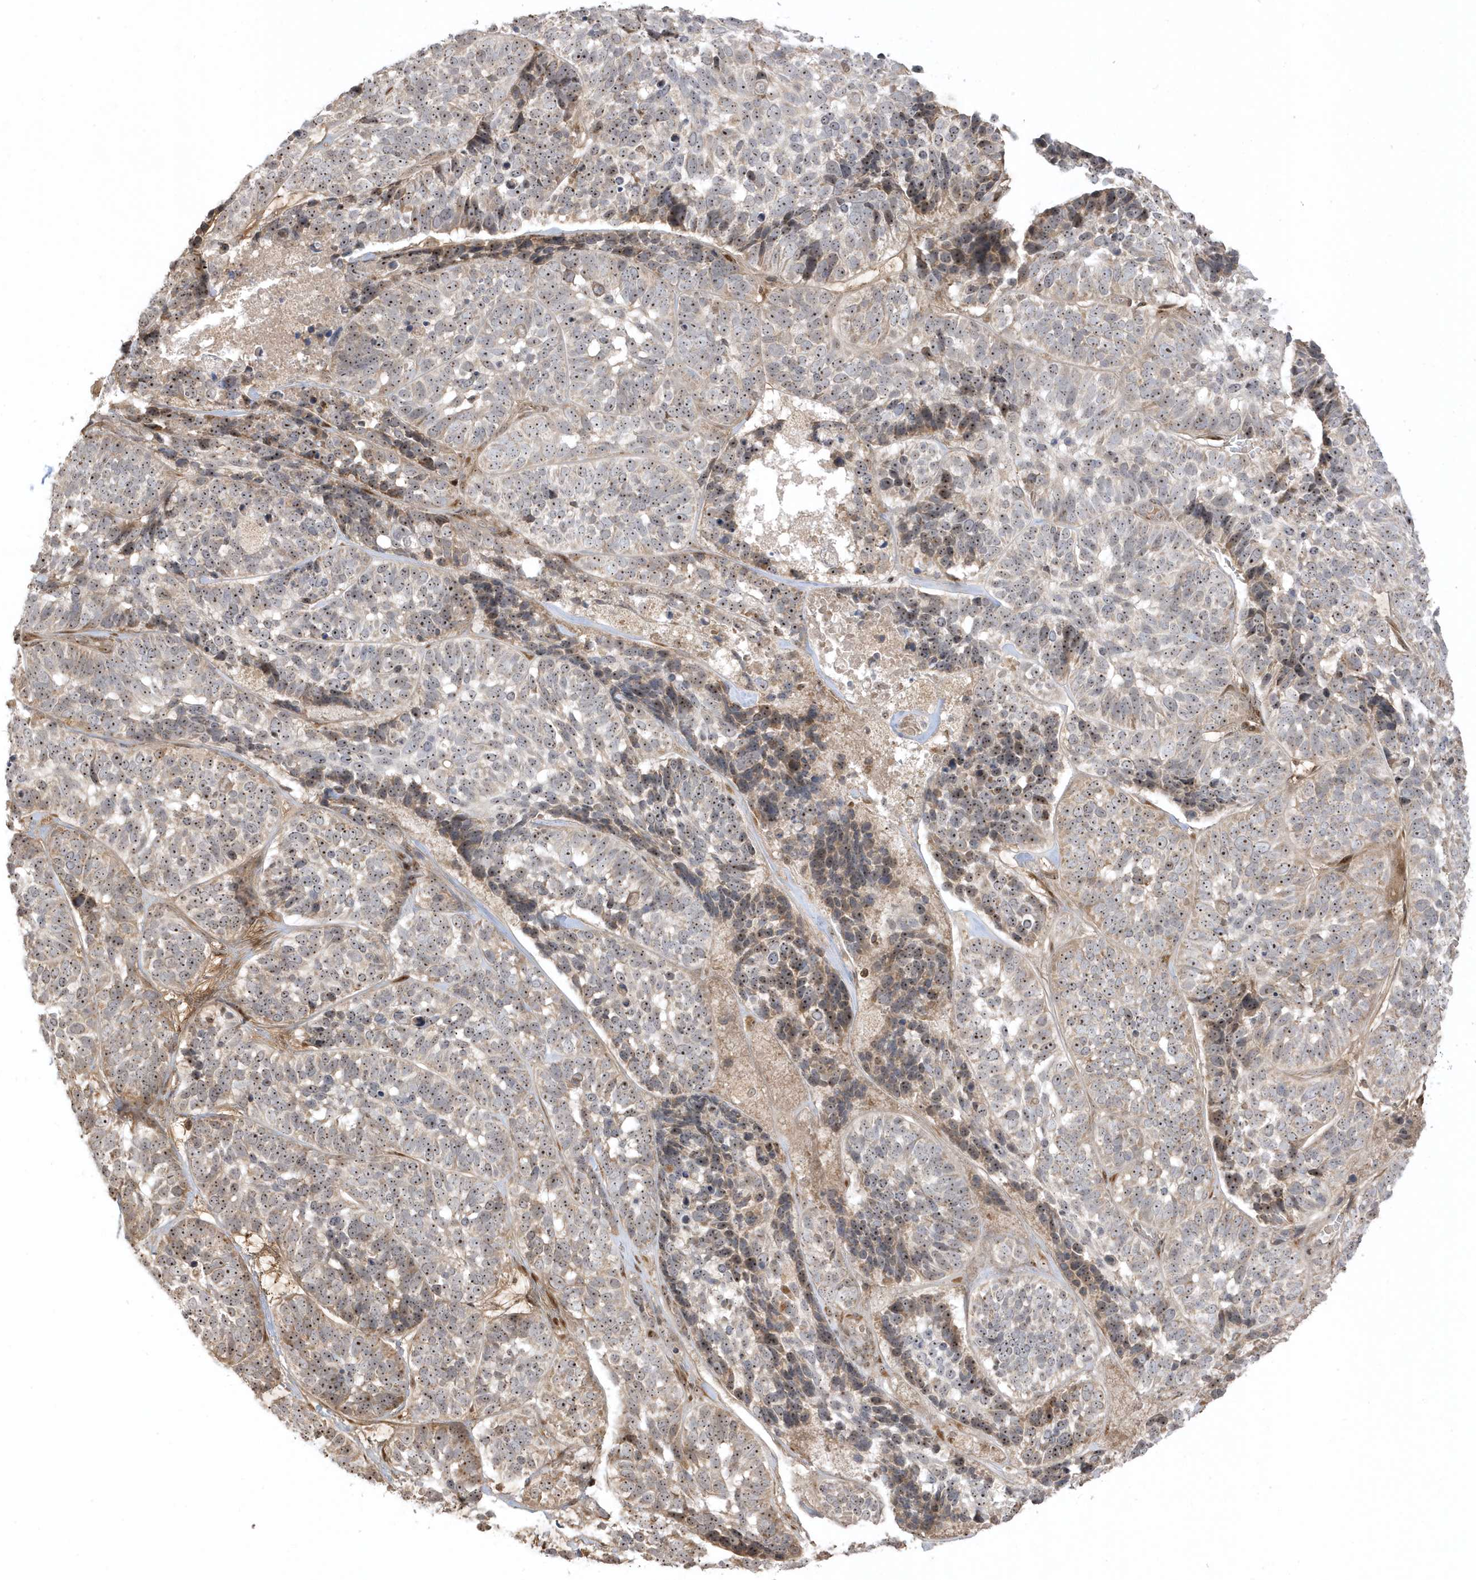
{"staining": {"intensity": "moderate", "quantity": "25%-75%", "location": "nuclear"}, "tissue": "skin cancer", "cell_type": "Tumor cells", "image_type": "cancer", "snomed": [{"axis": "morphology", "description": "Basal cell carcinoma"}, {"axis": "topography", "description": "Skin"}], "caption": "The image reveals a brown stain indicating the presence of a protein in the nuclear of tumor cells in skin basal cell carcinoma.", "gene": "ECM2", "patient": {"sex": "male", "age": 62}}